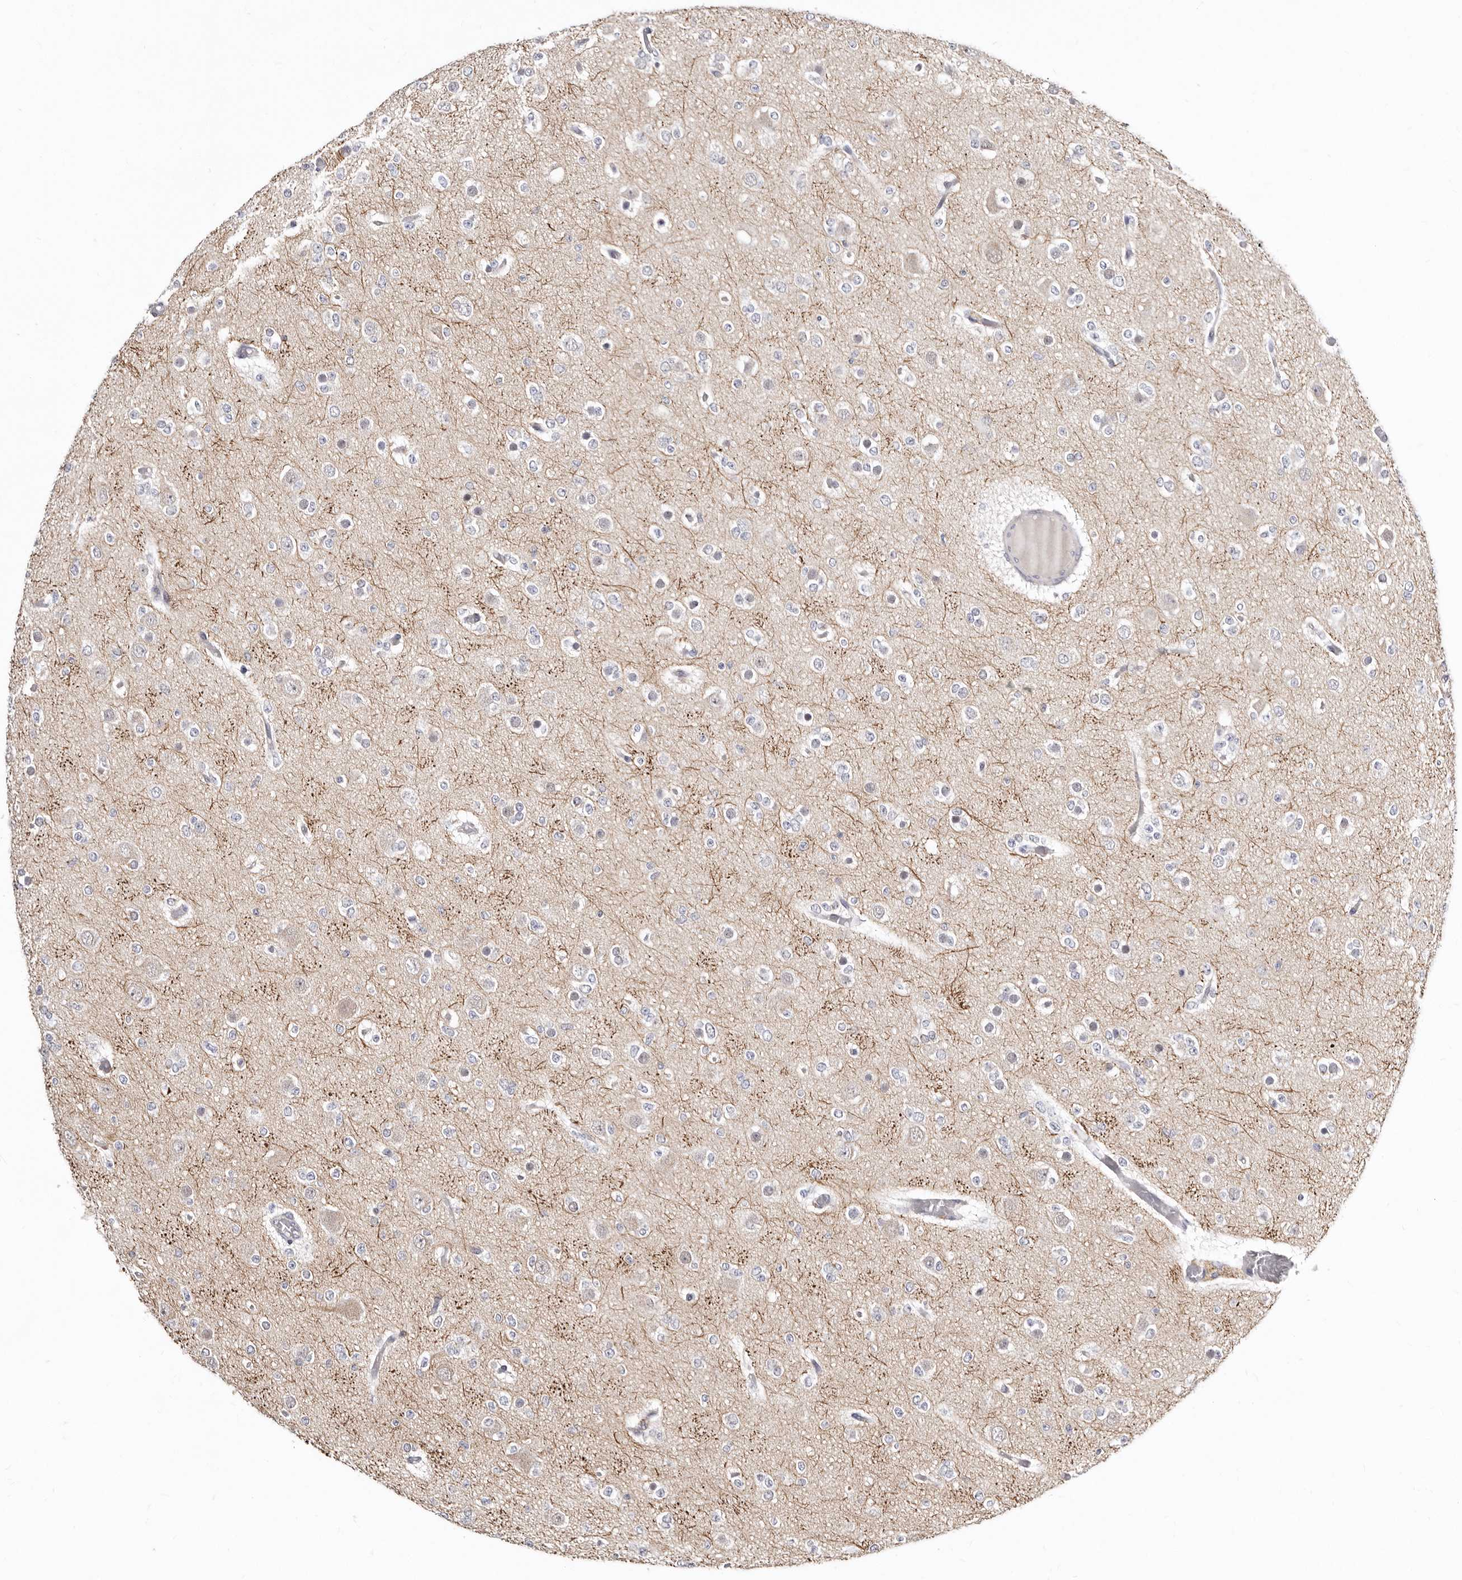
{"staining": {"intensity": "weak", "quantity": "<25%", "location": "cytoplasmic/membranous"}, "tissue": "glioma", "cell_type": "Tumor cells", "image_type": "cancer", "snomed": [{"axis": "morphology", "description": "Glioma, malignant, Low grade"}, {"axis": "topography", "description": "Brain"}], "caption": "Immunohistochemistry of glioma reveals no staining in tumor cells.", "gene": "KLHL4", "patient": {"sex": "female", "age": 22}}